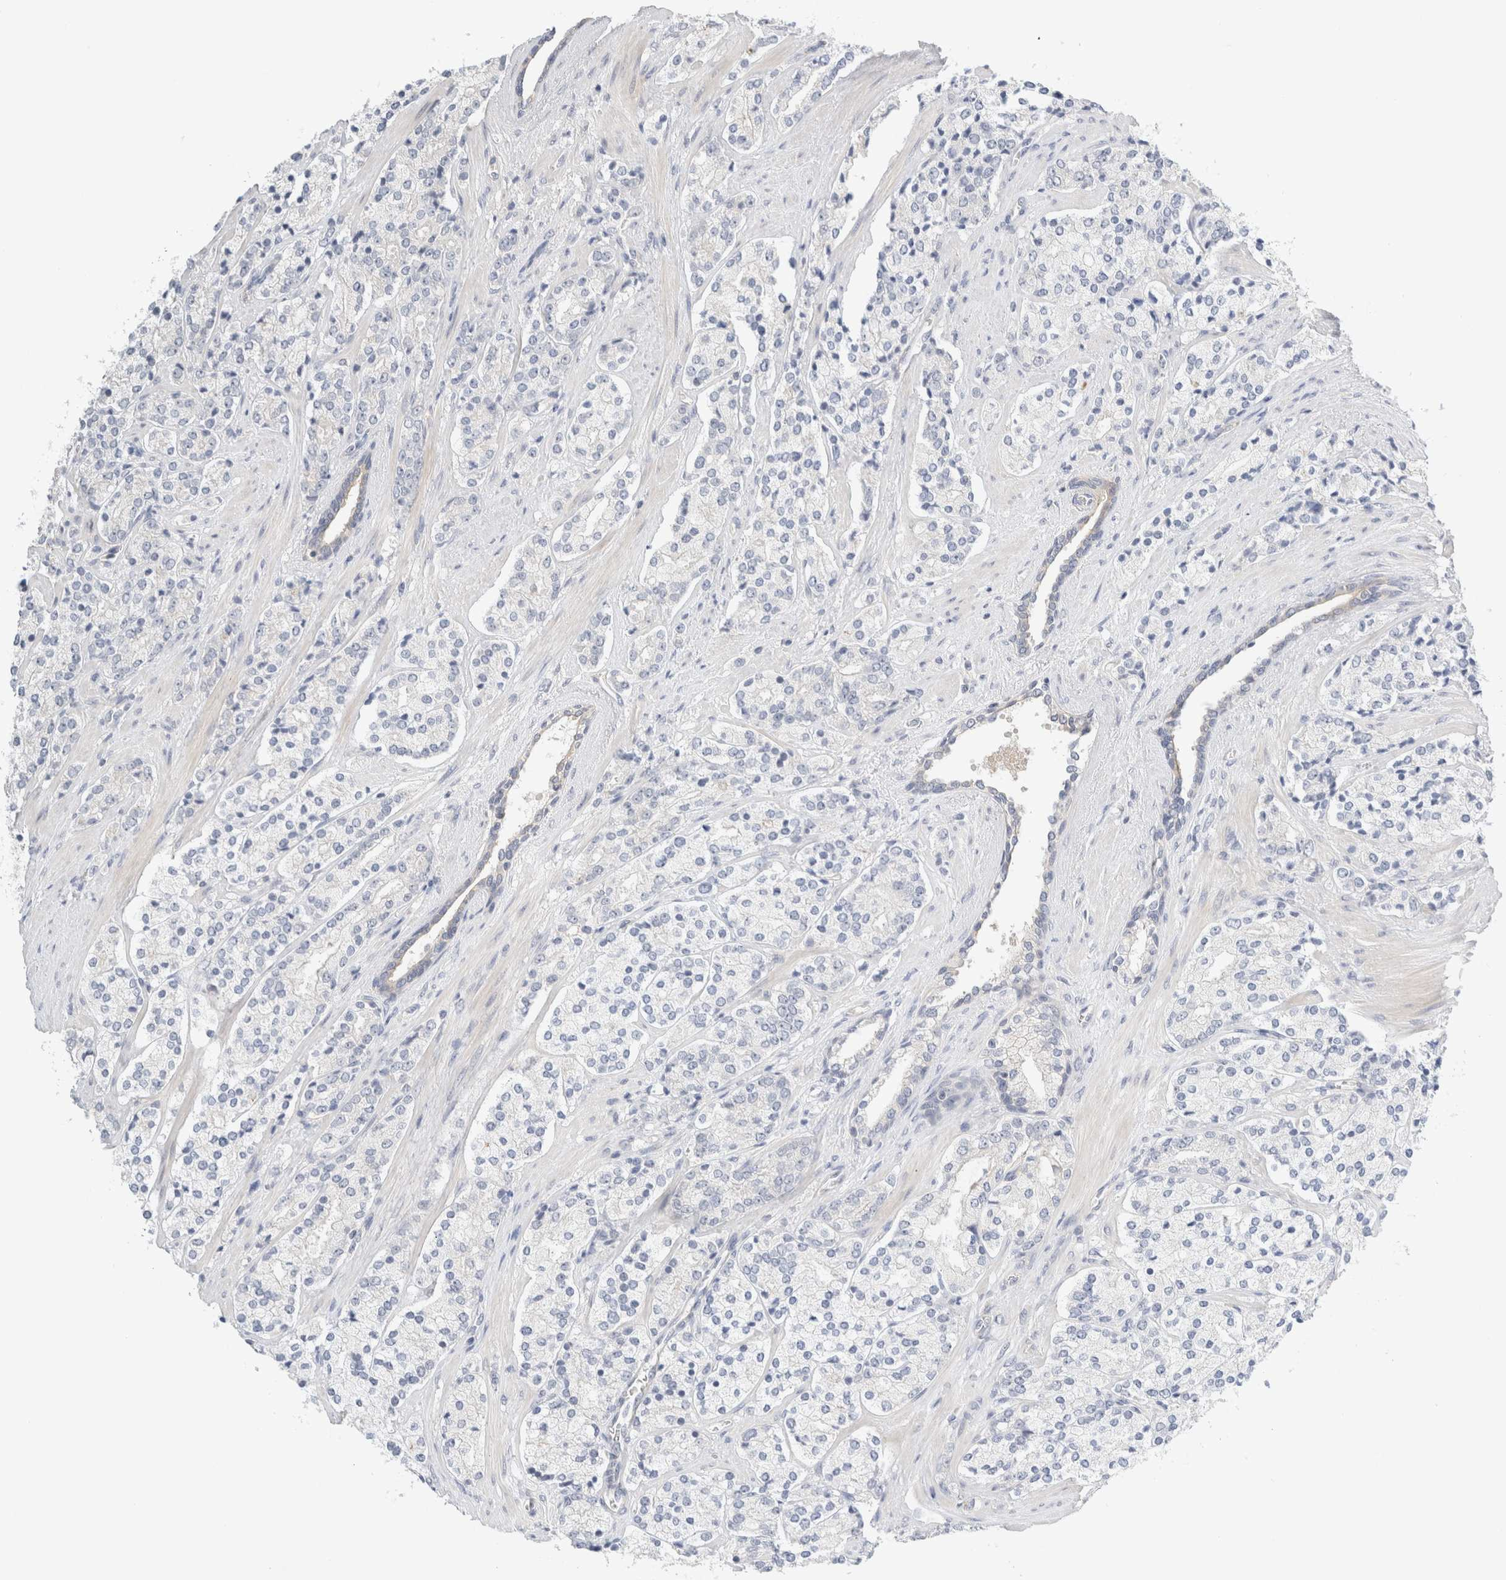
{"staining": {"intensity": "negative", "quantity": "none", "location": "none"}, "tissue": "prostate cancer", "cell_type": "Tumor cells", "image_type": "cancer", "snomed": [{"axis": "morphology", "description": "Adenocarcinoma, High grade"}, {"axis": "topography", "description": "Prostate"}], "caption": "Immunohistochemistry (IHC) of prostate cancer displays no positivity in tumor cells.", "gene": "SDR16C5", "patient": {"sex": "male", "age": 71}}